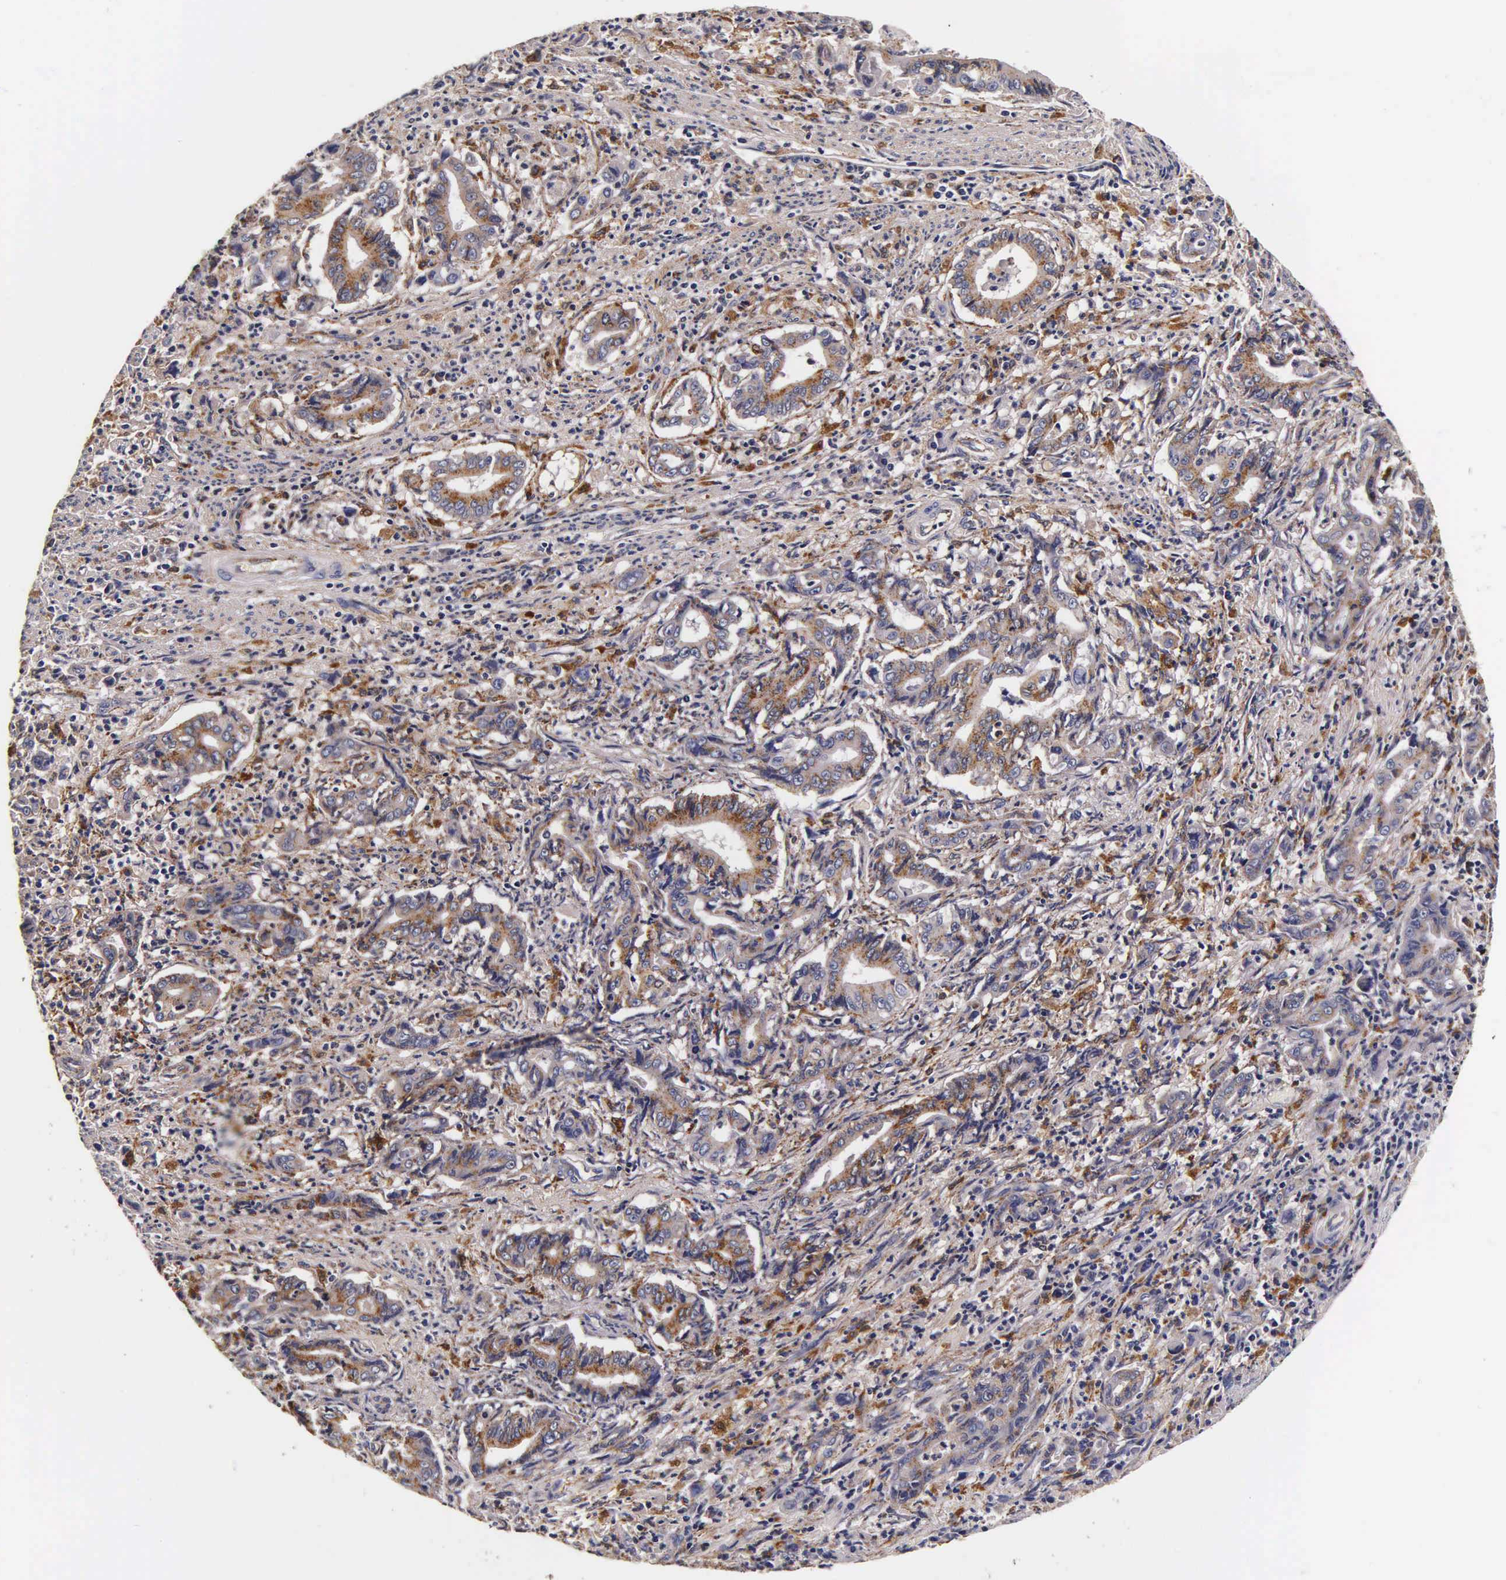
{"staining": {"intensity": "moderate", "quantity": ">75%", "location": "cytoplasmic/membranous"}, "tissue": "stomach cancer", "cell_type": "Tumor cells", "image_type": "cancer", "snomed": [{"axis": "morphology", "description": "Adenocarcinoma, NOS"}, {"axis": "topography", "description": "Stomach"}], "caption": "IHC photomicrograph of stomach adenocarcinoma stained for a protein (brown), which exhibits medium levels of moderate cytoplasmic/membranous staining in approximately >75% of tumor cells.", "gene": "CTSB", "patient": {"sex": "female", "age": 76}}